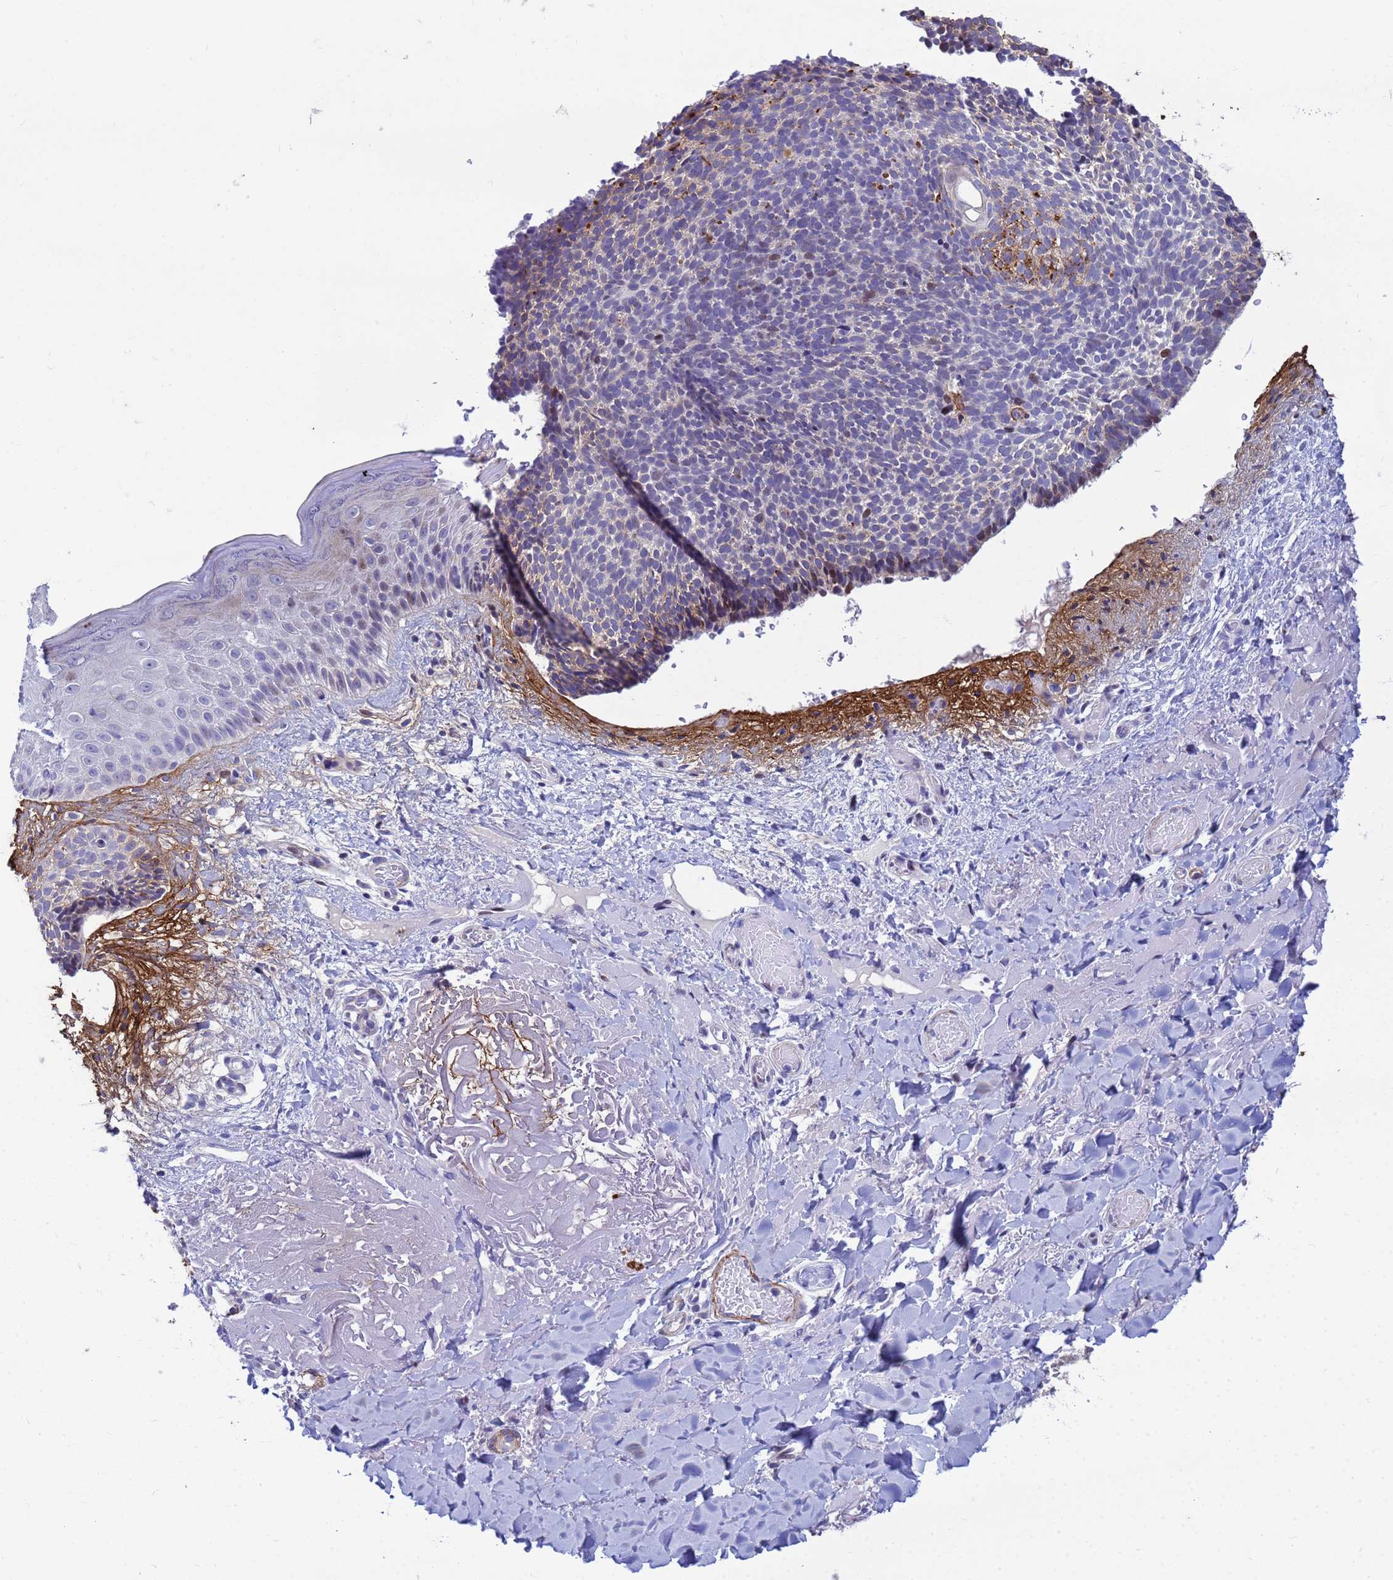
{"staining": {"intensity": "moderate", "quantity": "<25%", "location": "cytoplasmic/membranous"}, "tissue": "skin cancer", "cell_type": "Tumor cells", "image_type": "cancer", "snomed": [{"axis": "morphology", "description": "Basal cell carcinoma"}, {"axis": "topography", "description": "Skin"}], "caption": "Immunohistochemical staining of skin cancer (basal cell carcinoma) exhibits low levels of moderate cytoplasmic/membranous positivity in about <25% of tumor cells.", "gene": "P2RX7", "patient": {"sex": "male", "age": 84}}